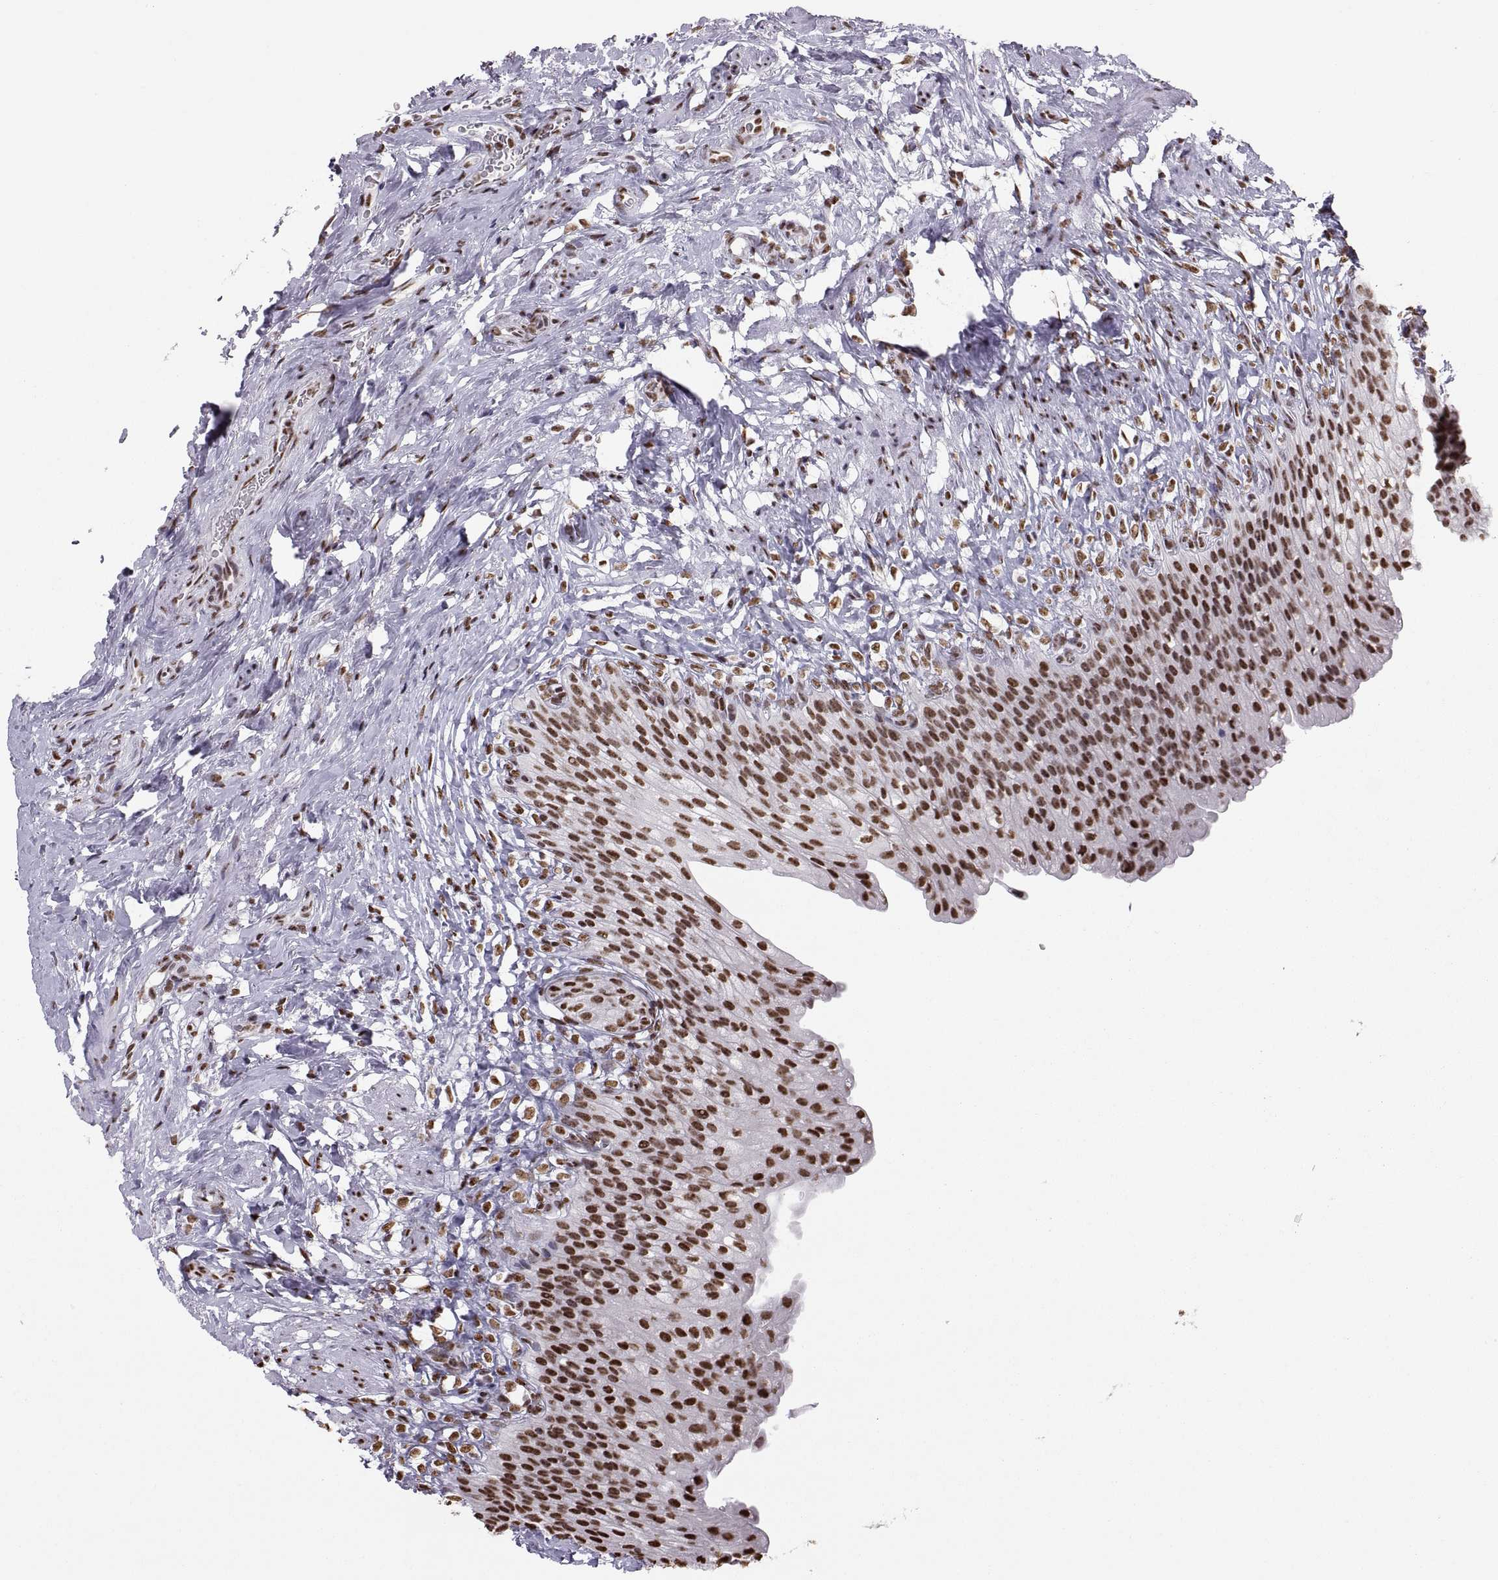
{"staining": {"intensity": "strong", "quantity": "25%-75%", "location": "nuclear"}, "tissue": "urinary bladder", "cell_type": "Urothelial cells", "image_type": "normal", "snomed": [{"axis": "morphology", "description": "Normal tissue, NOS"}, {"axis": "topography", "description": "Urinary bladder"}], "caption": "This is a histology image of immunohistochemistry (IHC) staining of benign urinary bladder, which shows strong positivity in the nuclear of urothelial cells.", "gene": "SNAI1", "patient": {"sex": "male", "age": 76}}